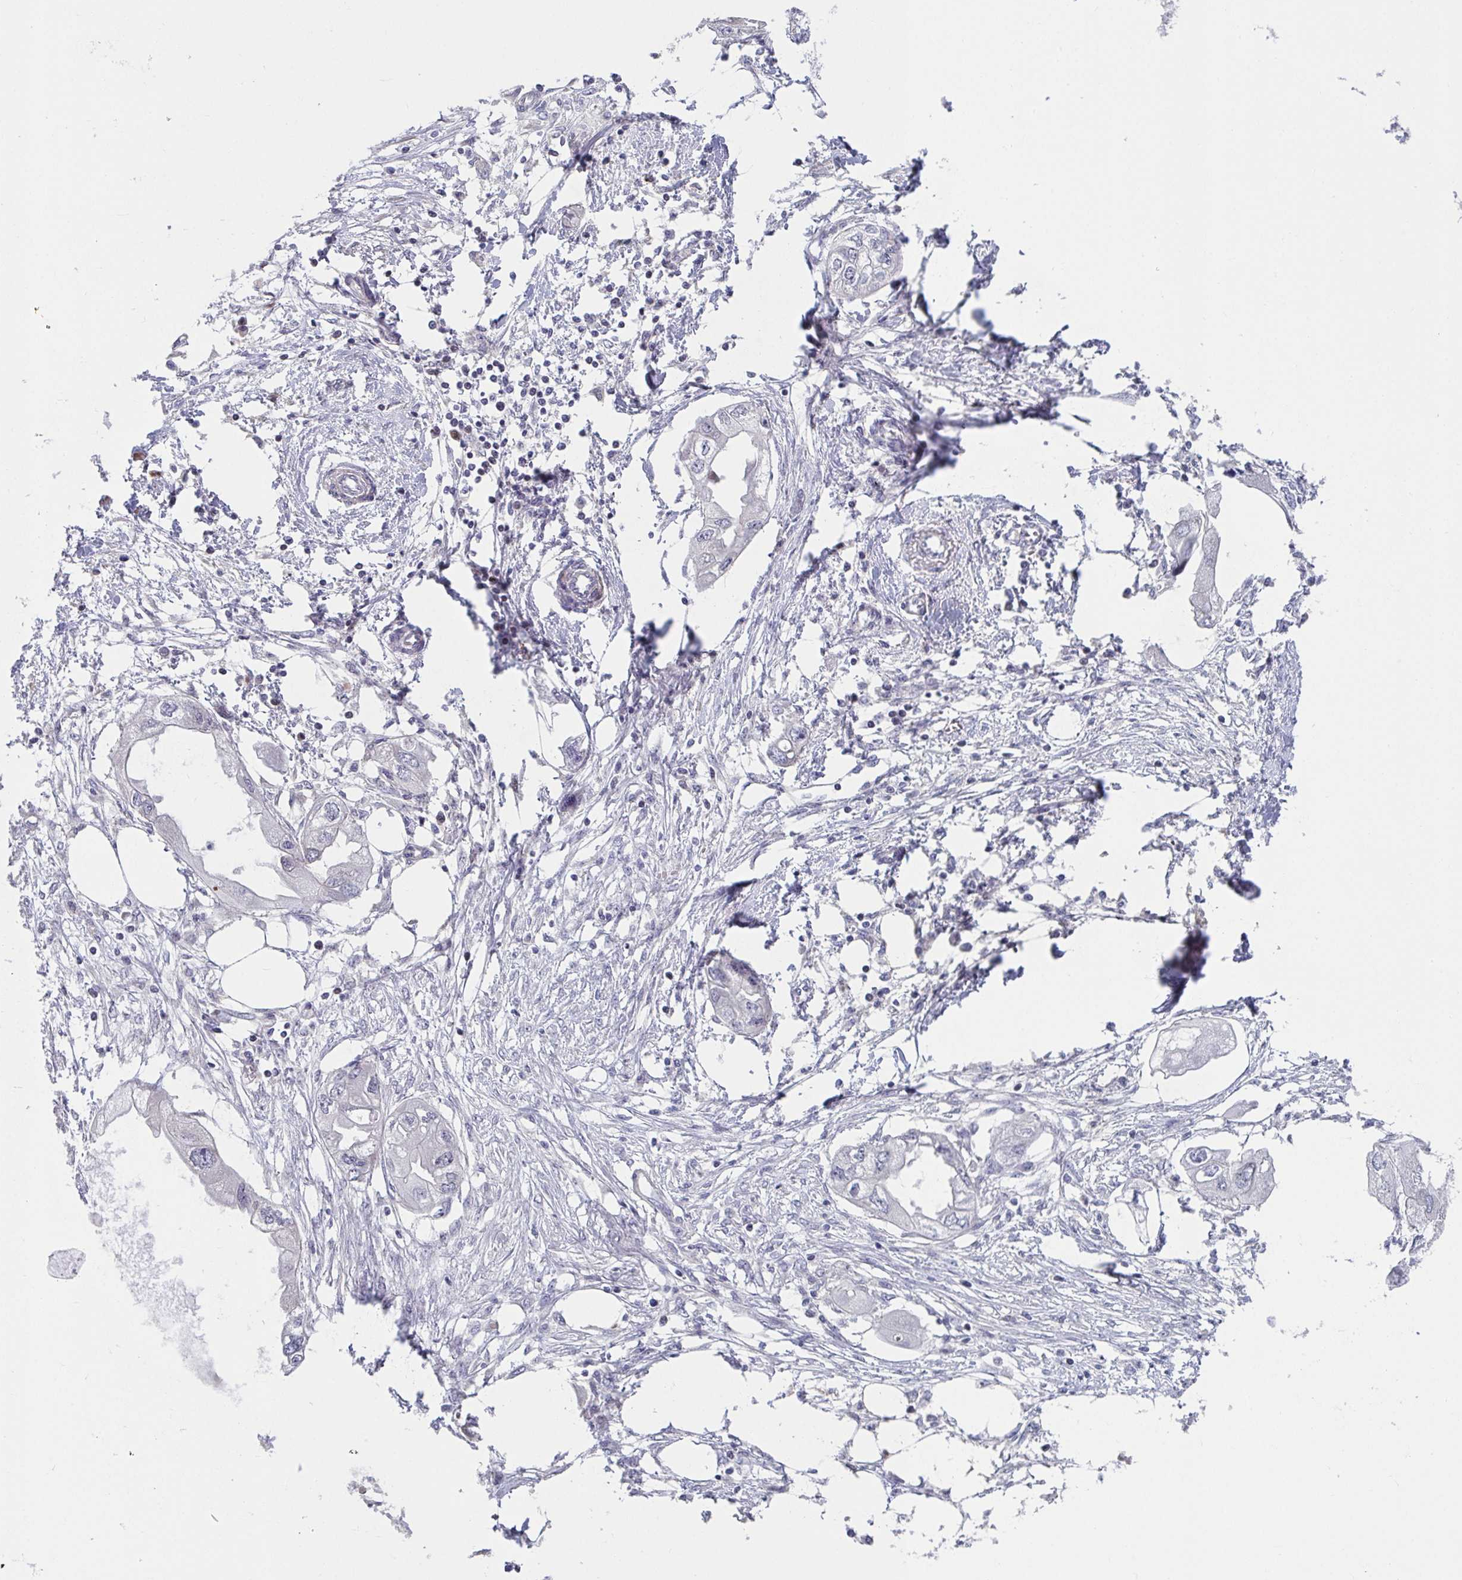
{"staining": {"intensity": "negative", "quantity": "none", "location": "none"}, "tissue": "endometrial cancer", "cell_type": "Tumor cells", "image_type": "cancer", "snomed": [{"axis": "morphology", "description": "Adenocarcinoma, NOS"}, {"axis": "morphology", "description": "Adenocarcinoma, metastatic, NOS"}, {"axis": "topography", "description": "Adipose tissue"}, {"axis": "topography", "description": "Endometrium"}], "caption": "High power microscopy image of an IHC micrograph of endometrial cancer, revealing no significant expression in tumor cells.", "gene": "WDR72", "patient": {"sex": "female", "age": 67}}